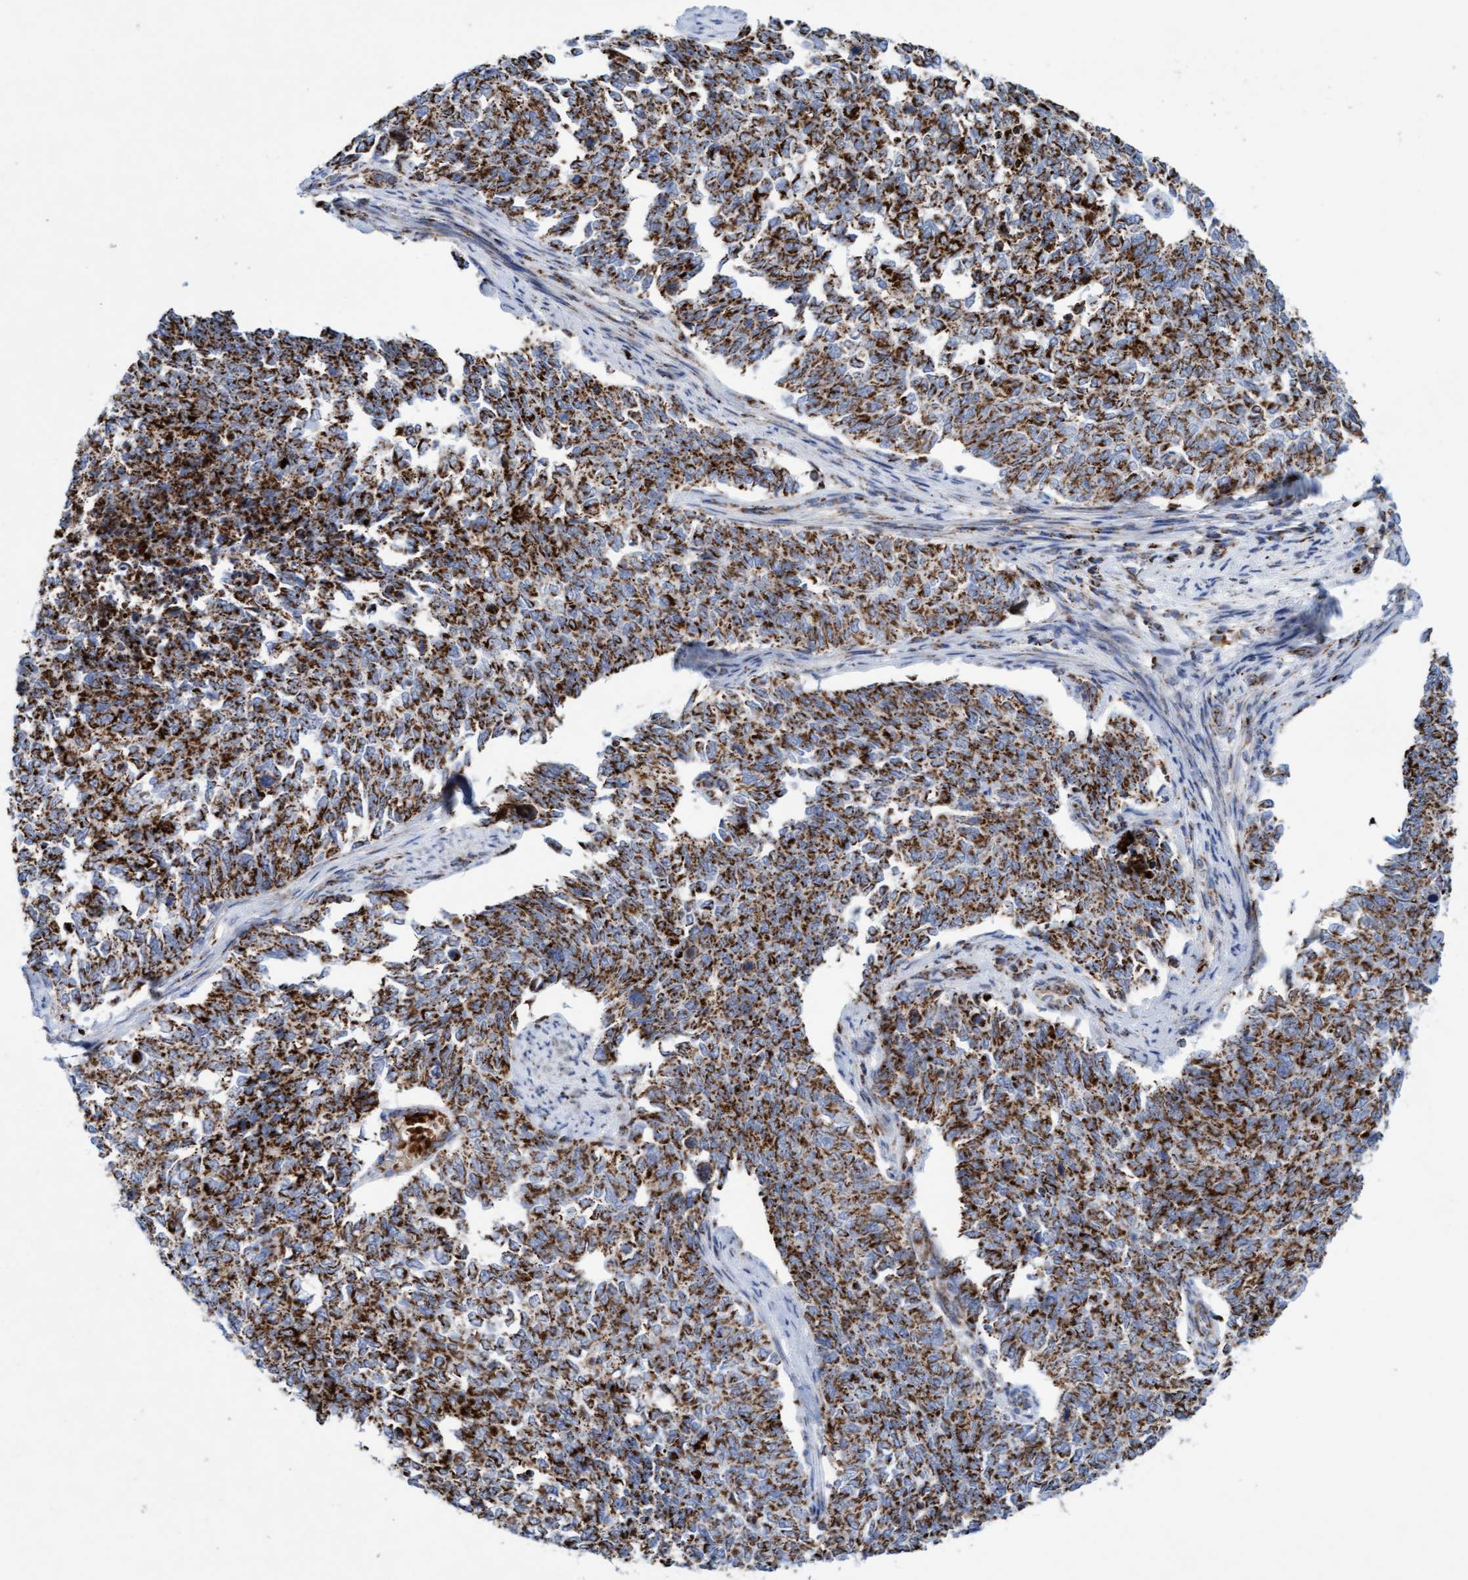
{"staining": {"intensity": "strong", "quantity": ">75%", "location": "cytoplasmic/membranous"}, "tissue": "cervical cancer", "cell_type": "Tumor cells", "image_type": "cancer", "snomed": [{"axis": "morphology", "description": "Squamous cell carcinoma, NOS"}, {"axis": "topography", "description": "Cervix"}], "caption": "Immunohistochemical staining of human cervical cancer (squamous cell carcinoma) exhibits high levels of strong cytoplasmic/membranous protein positivity in approximately >75% of tumor cells. (DAB (3,3'-diaminobenzidine) = brown stain, brightfield microscopy at high magnification).", "gene": "GGTA1", "patient": {"sex": "female", "age": 63}}